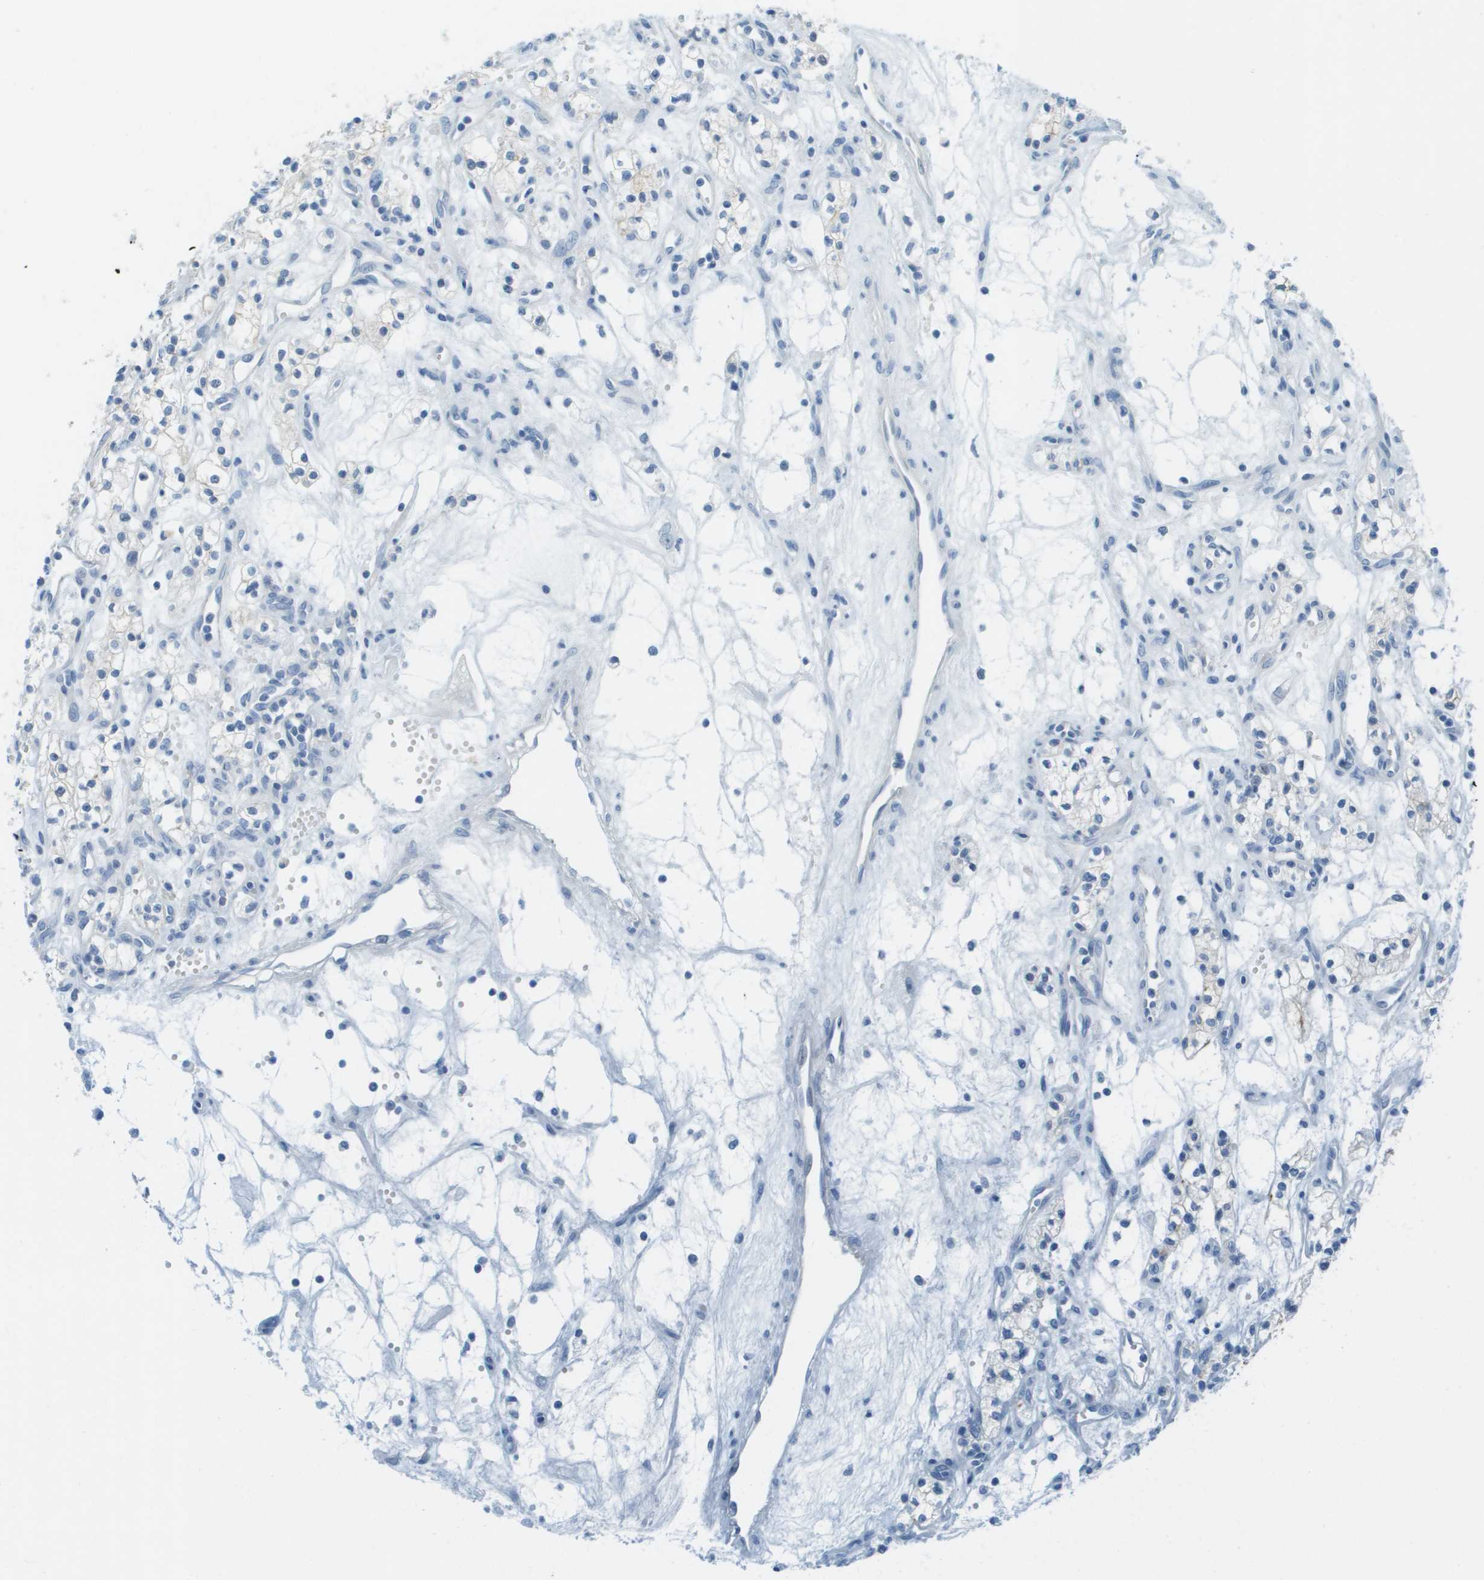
{"staining": {"intensity": "negative", "quantity": "none", "location": "none"}, "tissue": "renal cancer", "cell_type": "Tumor cells", "image_type": "cancer", "snomed": [{"axis": "morphology", "description": "Adenocarcinoma, NOS"}, {"axis": "topography", "description": "Kidney"}], "caption": "This is an immunohistochemistry image of adenocarcinoma (renal). There is no positivity in tumor cells.", "gene": "CDHR2", "patient": {"sex": "male", "age": 59}}